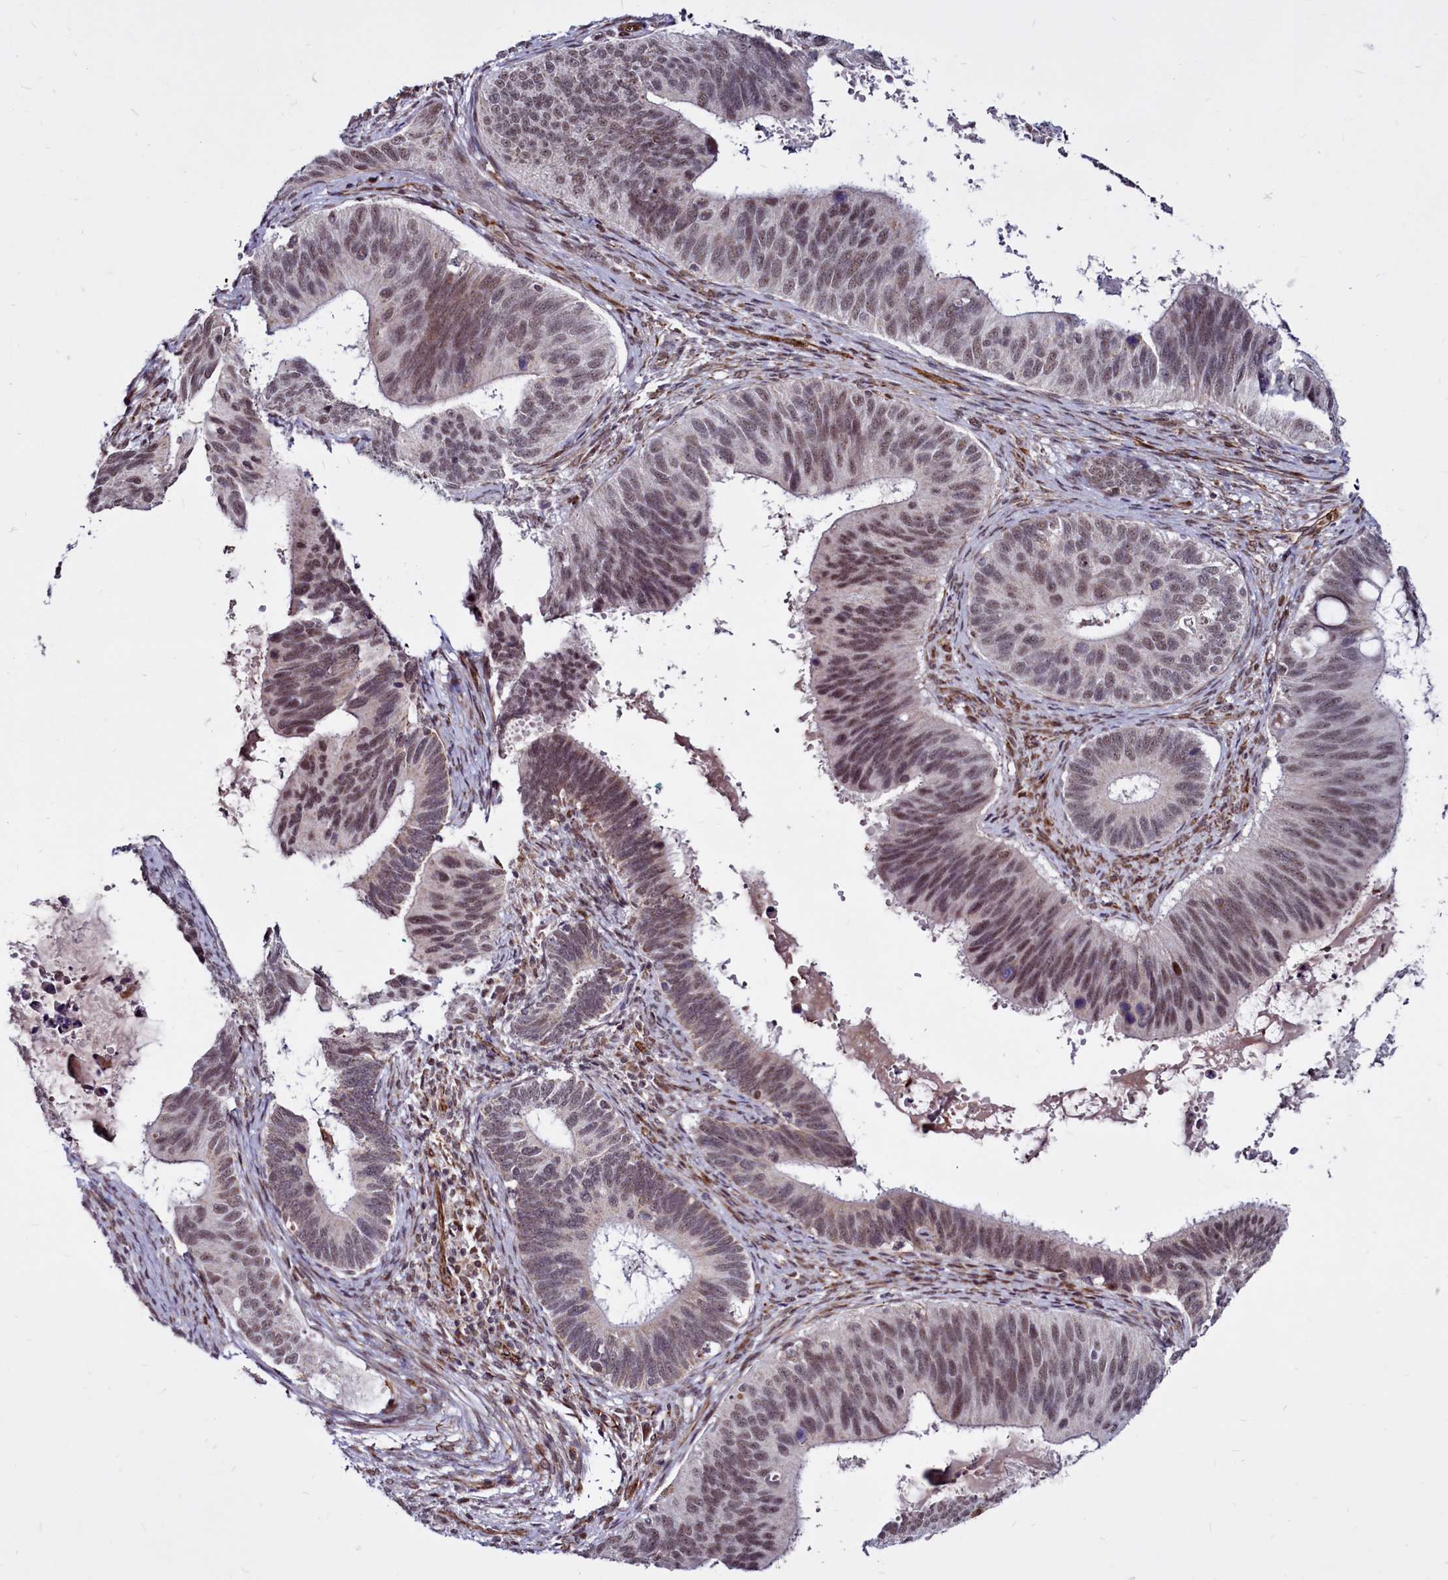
{"staining": {"intensity": "weak", "quantity": "25%-75%", "location": "nuclear"}, "tissue": "cervical cancer", "cell_type": "Tumor cells", "image_type": "cancer", "snomed": [{"axis": "morphology", "description": "Adenocarcinoma, NOS"}, {"axis": "topography", "description": "Cervix"}], "caption": "IHC histopathology image of neoplastic tissue: human cervical cancer stained using IHC exhibits low levels of weak protein expression localized specifically in the nuclear of tumor cells, appearing as a nuclear brown color.", "gene": "CLK3", "patient": {"sex": "female", "age": 42}}